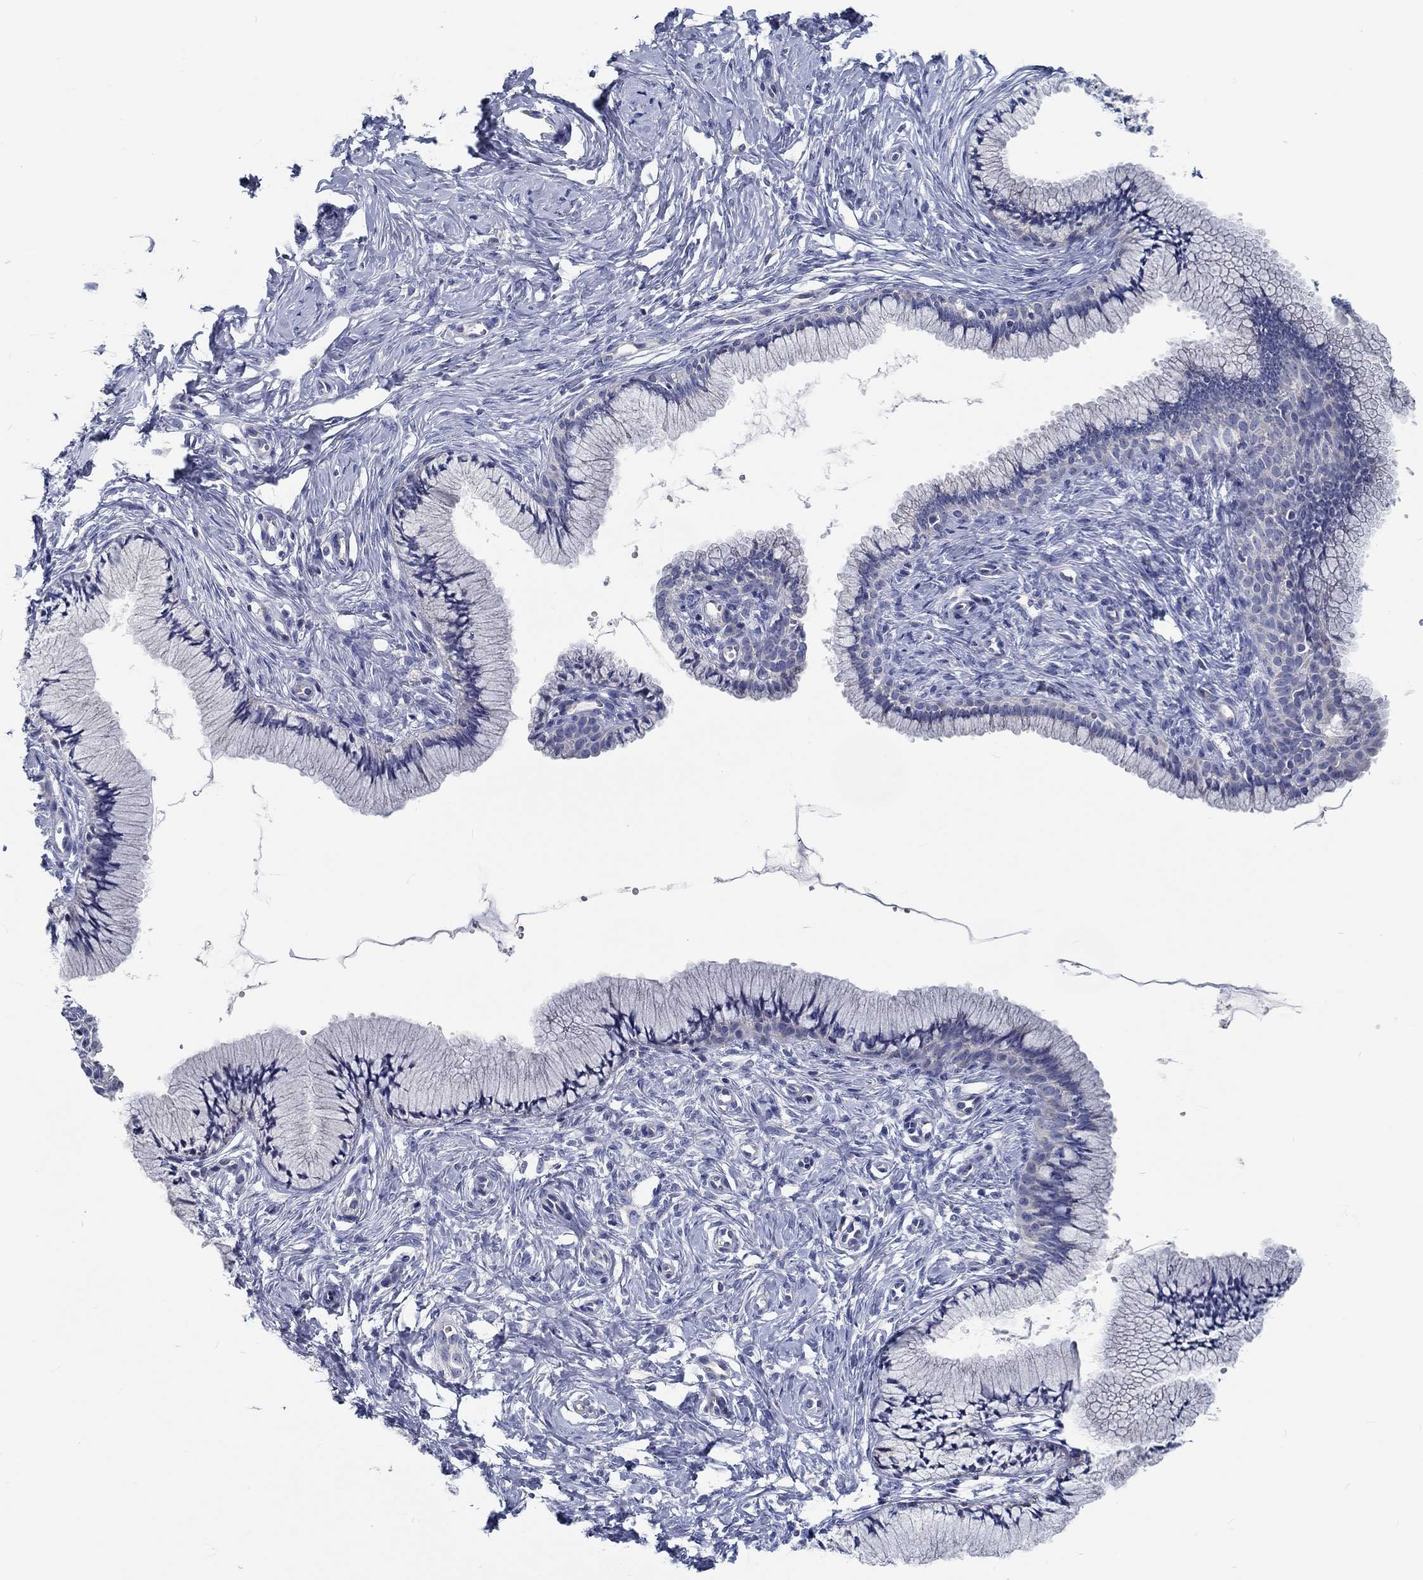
{"staining": {"intensity": "negative", "quantity": "none", "location": "none"}, "tissue": "cervix", "cell_type": "Glandular cells", "image_type": "normal", "snomed": [{"axis": "morphology", "description": "Normal tissue, NOS"}, {"axis": "topography", "description": "Cervix"}], "caption": "High power microscopy image of an immunohistochemistry (IHC) micrograph of normal cervix, revealing no significant staining in glandular cells. (Stains: DAB IHC with hematoxylin counter stain, Microscopy: brightfield microscopy at high magnification).", "gene": "MYBPC1", "patient": {"sex": "female", "age": 37}}